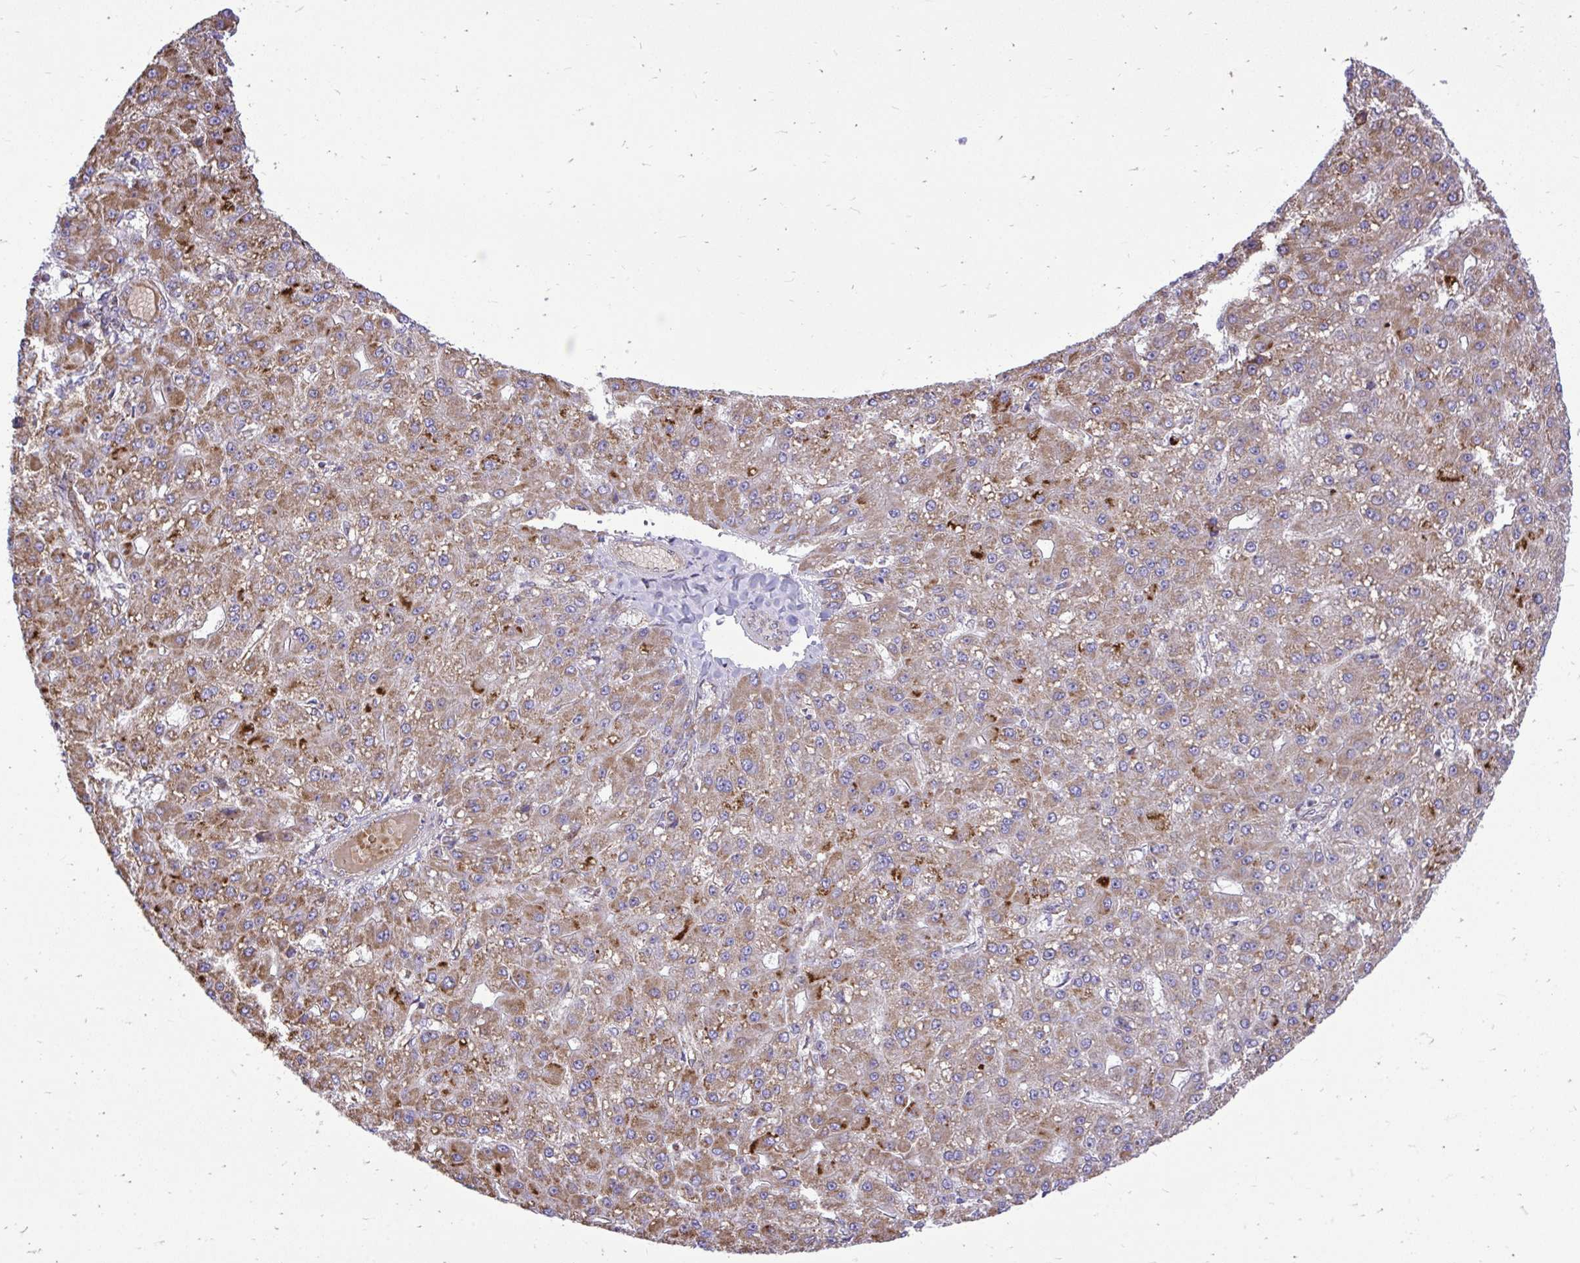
{"staining": {"intensity": "moderate", "quantity": ">75%", "location": "cytoplasmic/membranous"}, "tissue": "liver cancer", "cell_type": "Tumor cells", "image_type": "cancer", "snomed": [{"axis": "morphology", "description": "Carcinoma, Hepatocellular, NOS"}, {"axis": "topography", "description": "Liver"}], "caption": "Immunohistochemistry of human hepatocellular carcinoma (liver) demonstrates medium levels of moderate cytoplasmic/membranous staining in approximately >75% of tumor cells.", "gene": "UBE2C", "patient": {"sex": "male", "age": 67}}